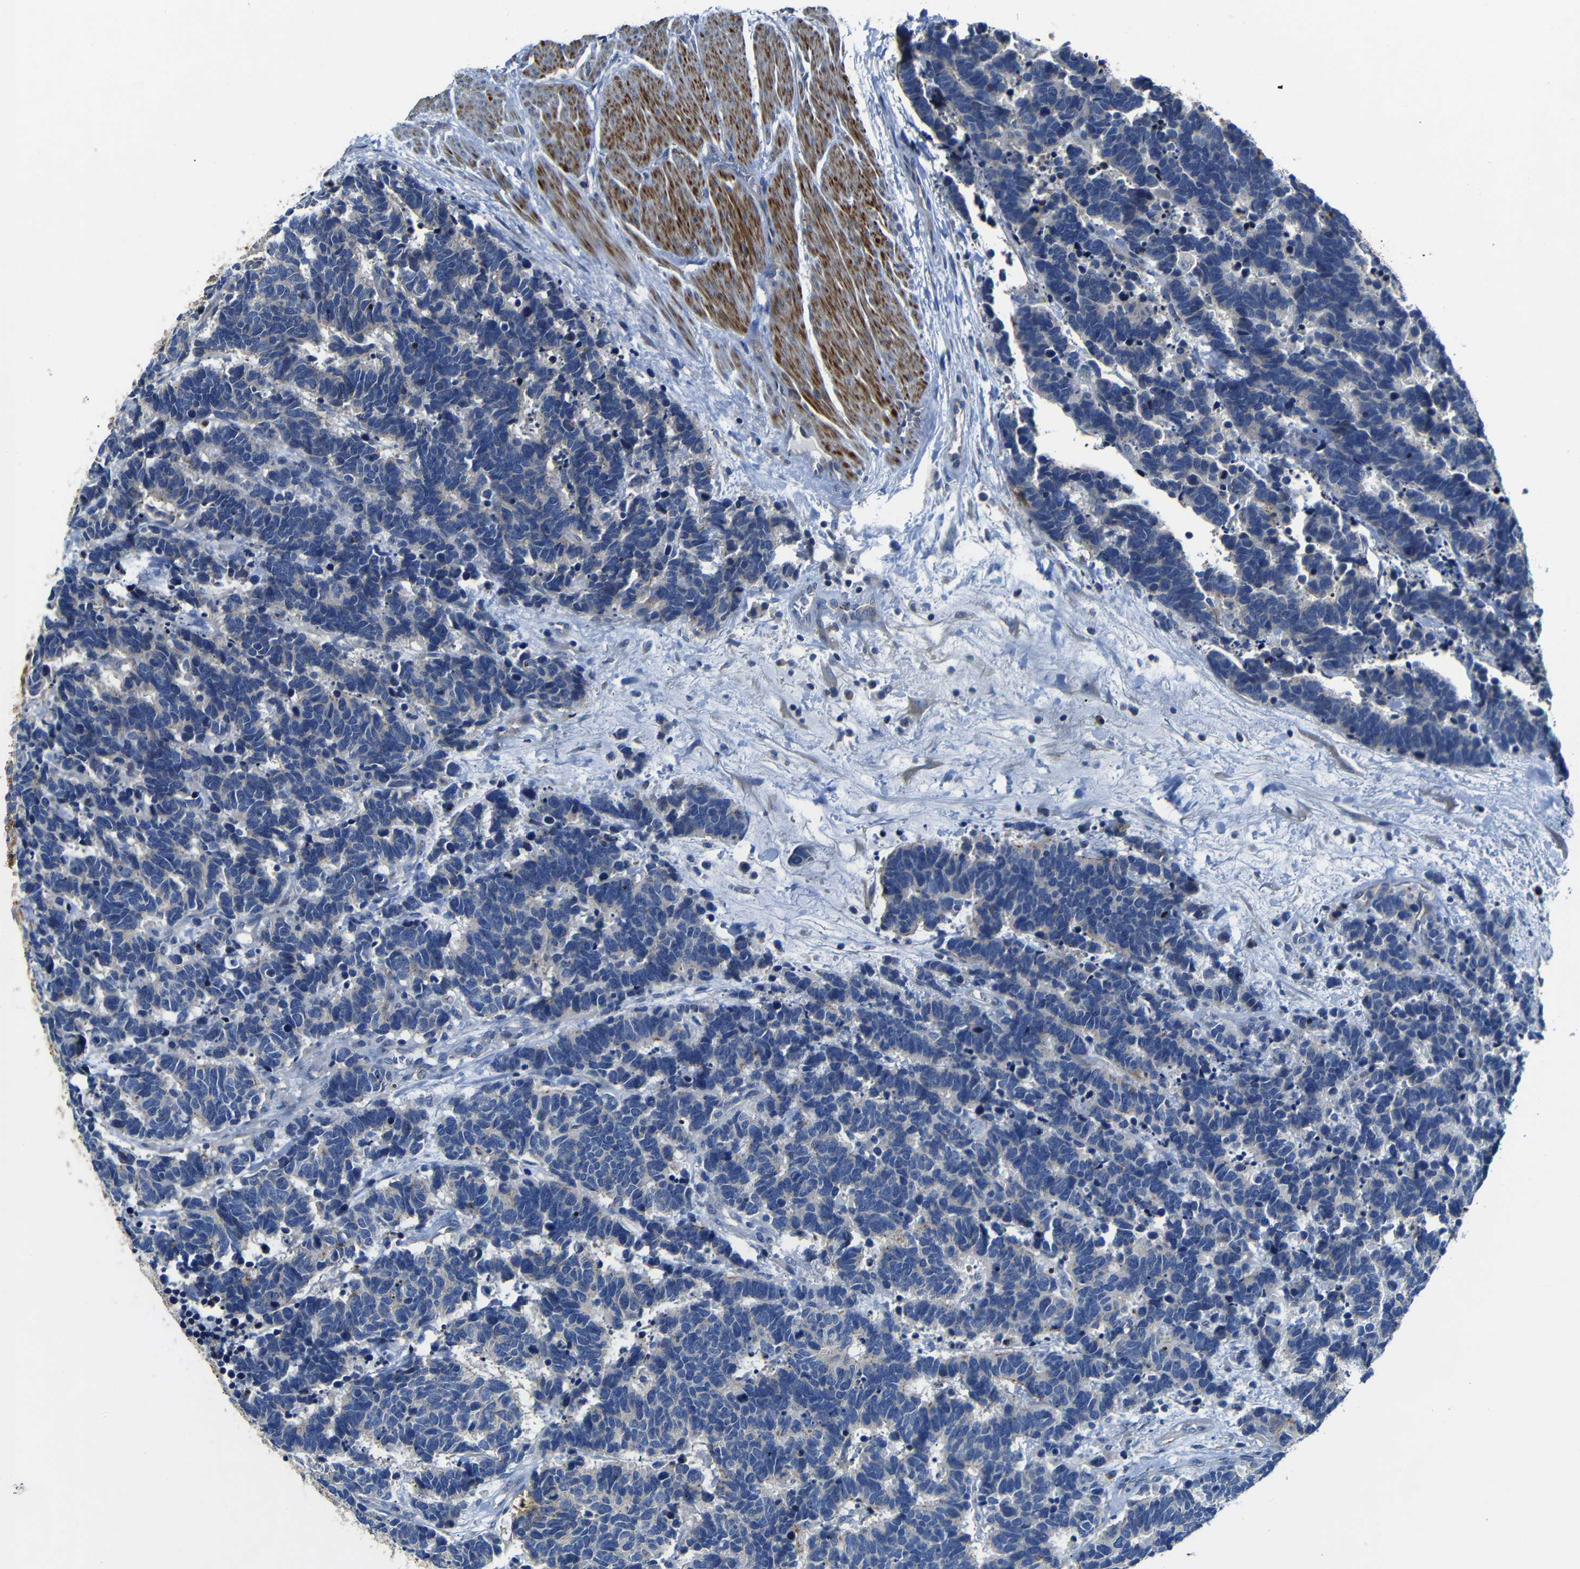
{"staining": {"intensity": "negative", "quantity": "none", "location": "none"}, "tissue": "carcinoid", "cell_type": "Tumor cells", "image_type": "cancer", "snomed": [{"axis": "morphology", "description": "Carcinoma, NOS"}, {"axis": "morphology", "description": "Carcinoid, malignant, NOS"}, {"axis": "topography", "description": "Urinary bladder"}], "caption": "This is an IHC image of human carcinoma. There is no expression in tumor cells.", "gene": "AFDN", "patient": {"sex": "male", "age": 57}}